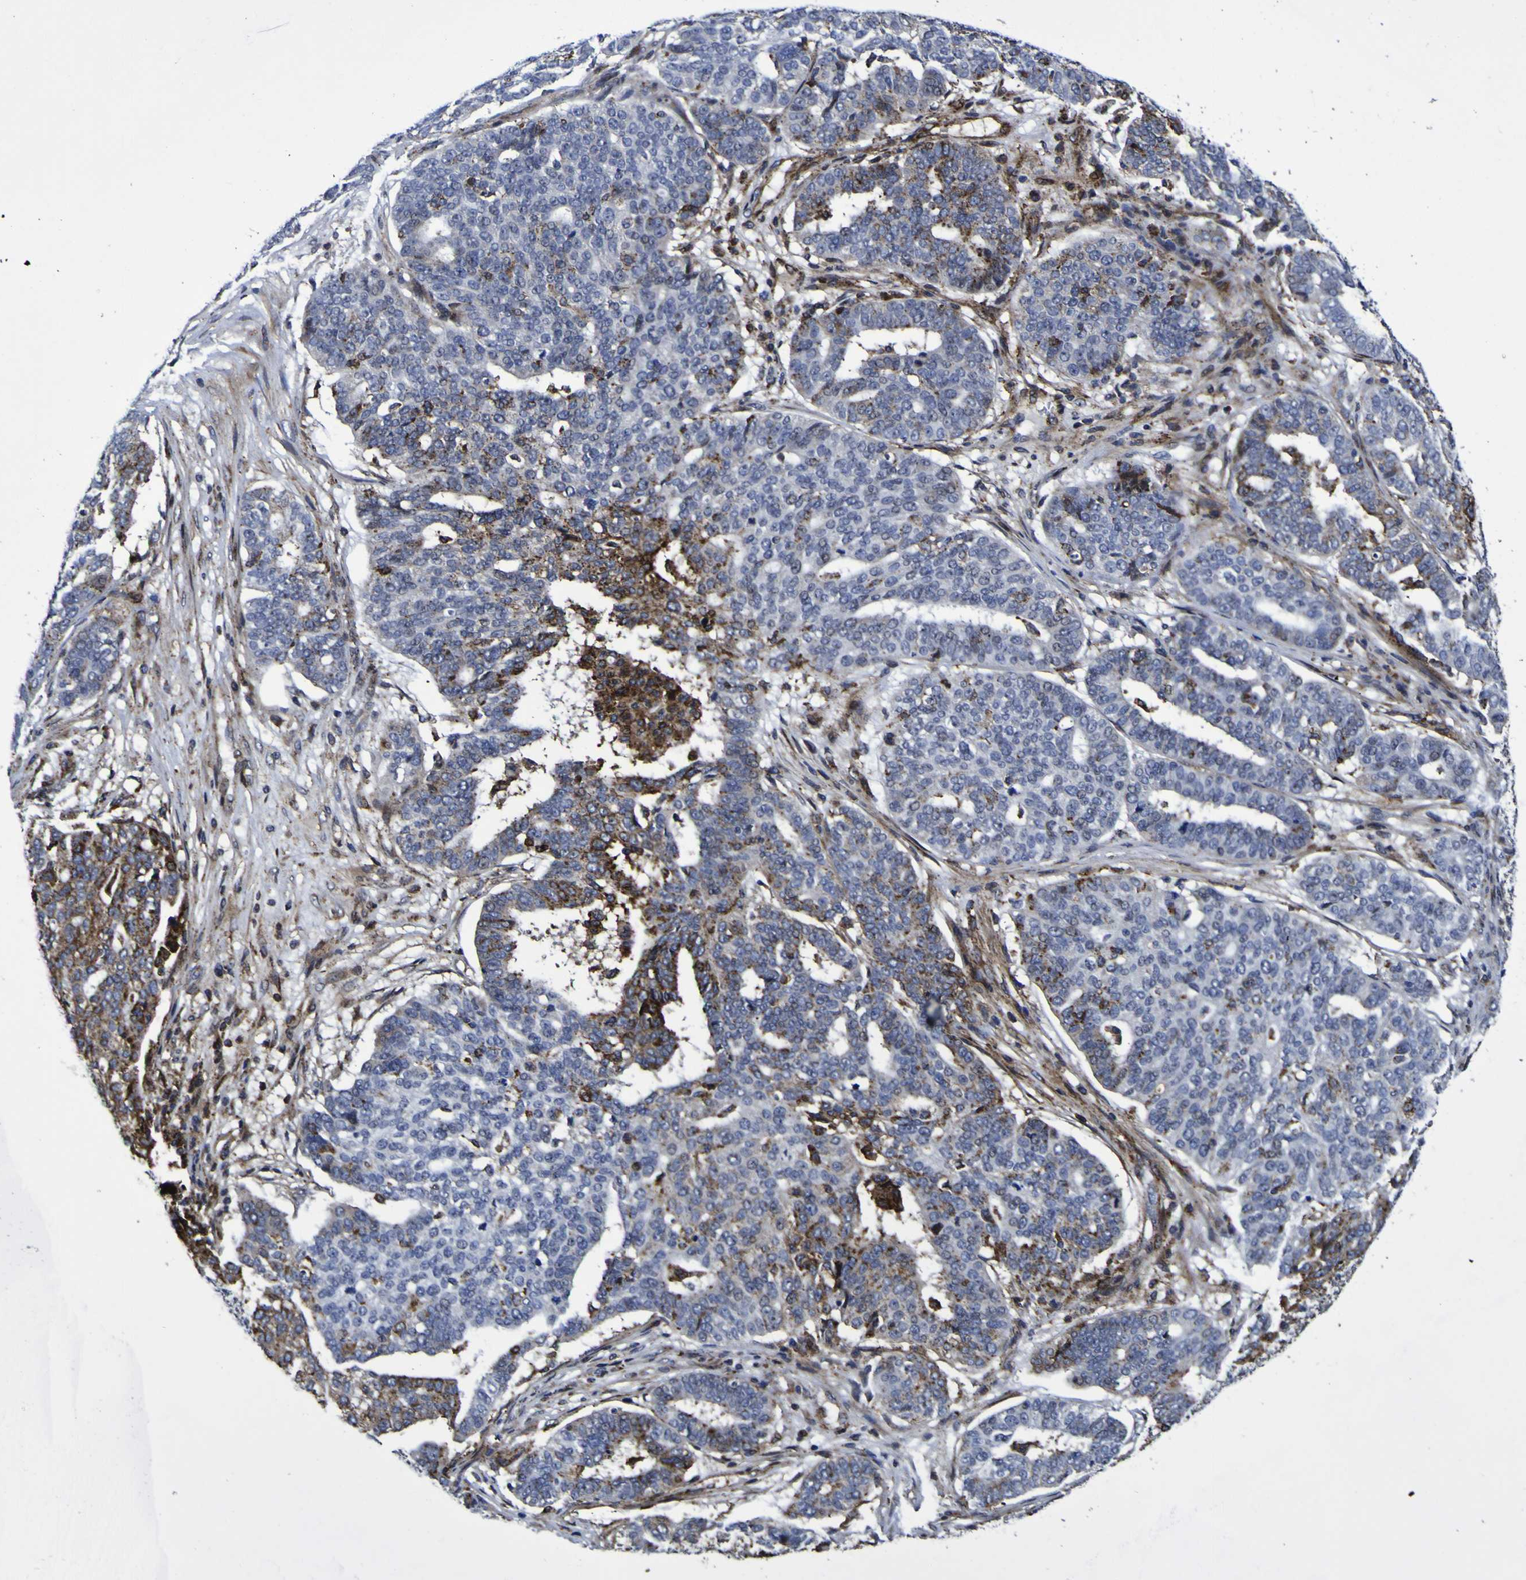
{"staining": {"intensity": "strong", "quantity": "<25%", "location": "cytoplasmic/membranous,nuclear"}, "tissue": "ovarian cancer", "cell_type": "Tumor cells", "image_type": "cancer", "snomed": [{"axis": "morphology", "description": "Cystadenocarcinoma, serous, NOS"}, {"axis": "topography", "description": "Ovary"}], "caption": "A micrograph of ovarian cancer (serous cystadenocarcinoma) stained for a protein reveals strong cytoplasmic/membranous and nuclear brown staining in tumor cells.", "gene": "MGLL", "patient": {"sex": "female", "age": 59}}